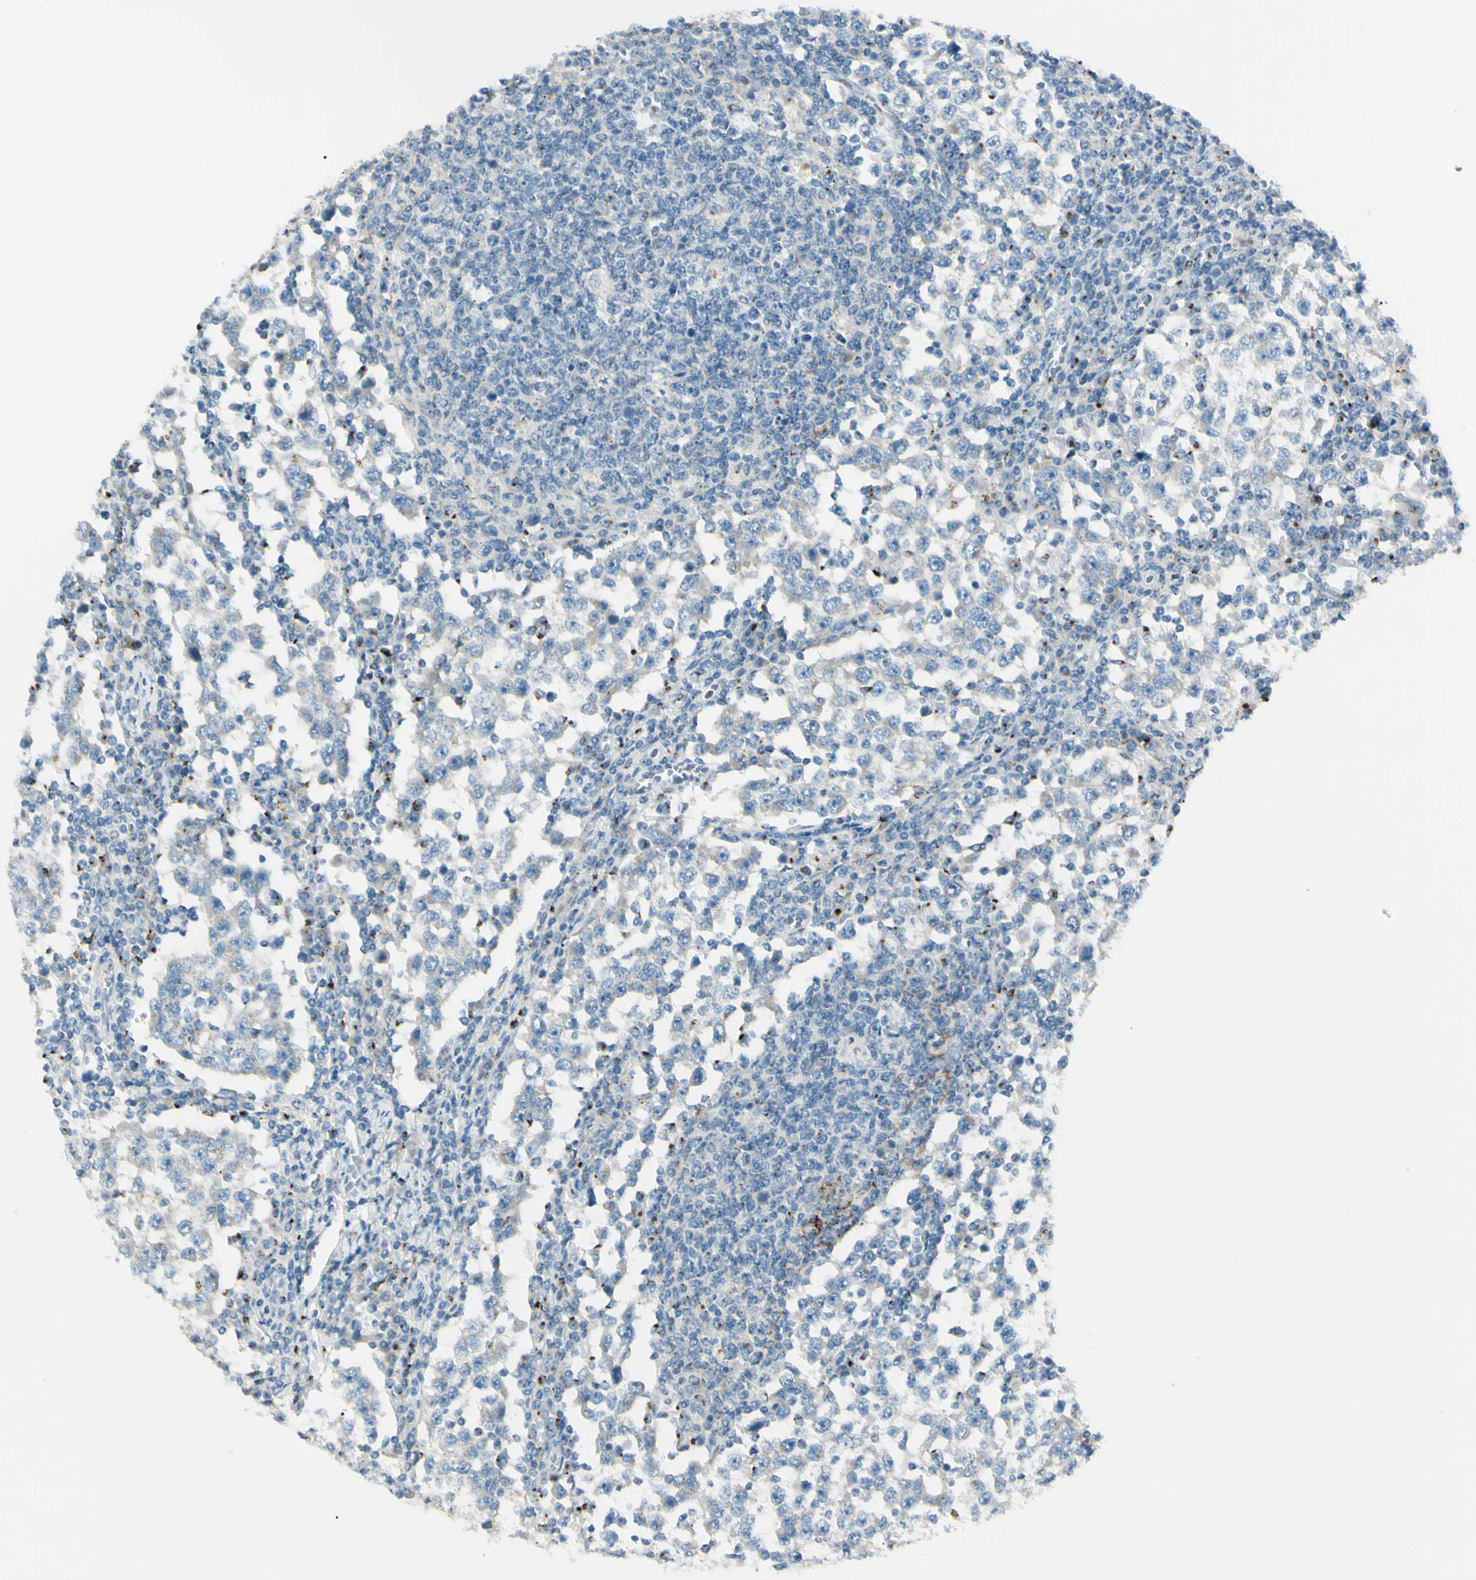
{"staining": {"intensity": "weak", "quantity": "<25%", "location": "cytoplasmic/membranous"}, "tissue": "testis cancer", "cell_type": "Tumor cells", "image_type": "cancer", "snomed": [{"axis": "morphology", "description": "Seminoma, NOS"}, {"axis": "topography", "description": "Testis"}], "caption": "This is an immunohistochemistry histopathology image of seminoma (testis). There is no positivity in tumor cells.", "gene": "B4GALT1", "patient": {"sex": "male", "age": 65}}